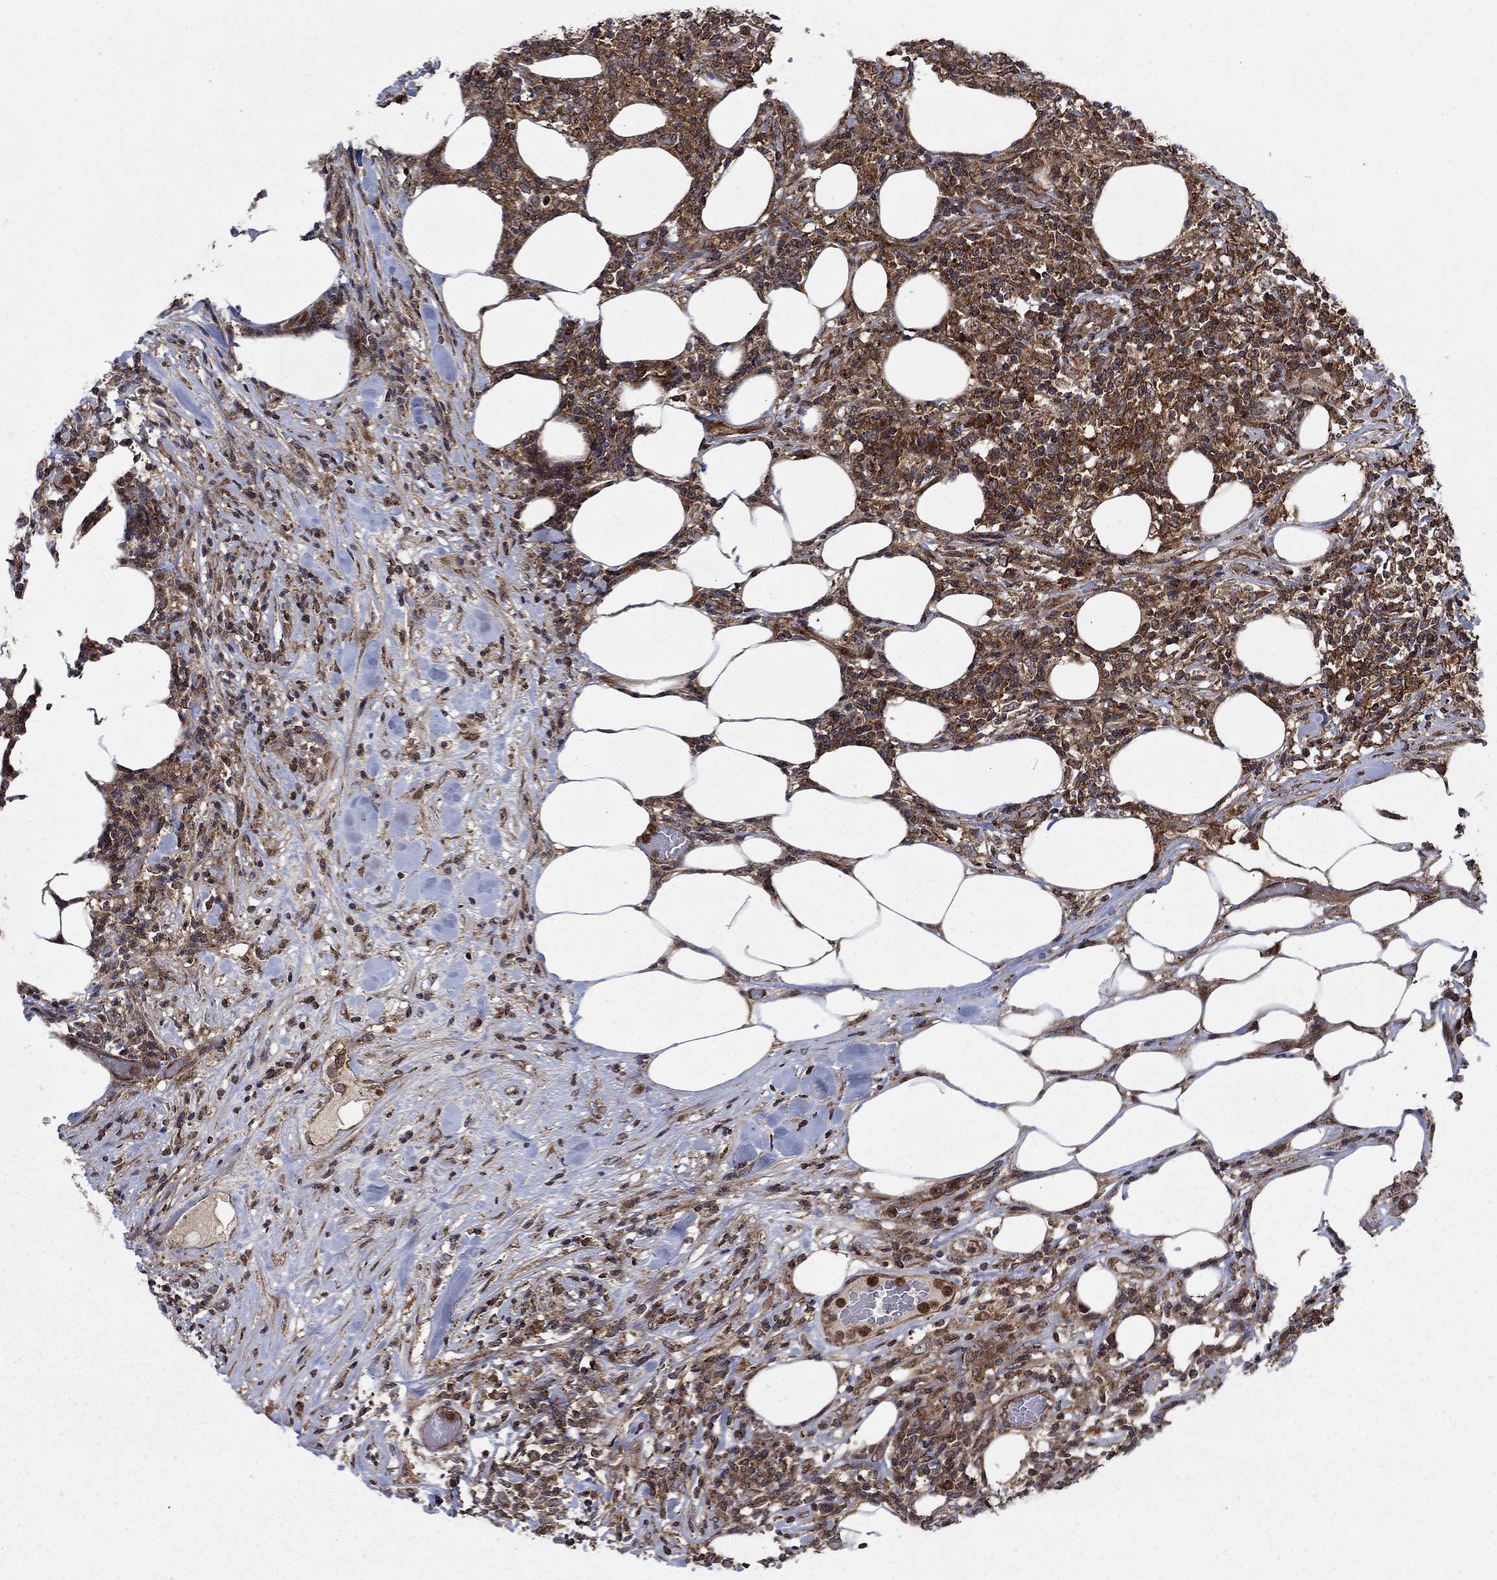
{"staining": {"intensity": "moderate", "quantity": ">75%", "location": "cytoplasmic/membranous"}, "tissue": "lymphoma", "cell_type": "Tumor cells", "image_type": "cancer", "snomed": [{"axis": "morphology", "description": "Malignant lymphoma, non-Hodgkin's type, High grade"}, {"axis": "topography", "description": "Lymph node"}], "caption": "Immunohistochemistry (IHC) micrograph of lymphoma stained for a protein (brown), which shows medium levels of moderate cytoplasmic/membranous positivity in about >75% of tumor cells.", "gene": "IFI35", "patient": {"sex": "female", "age": 84}}